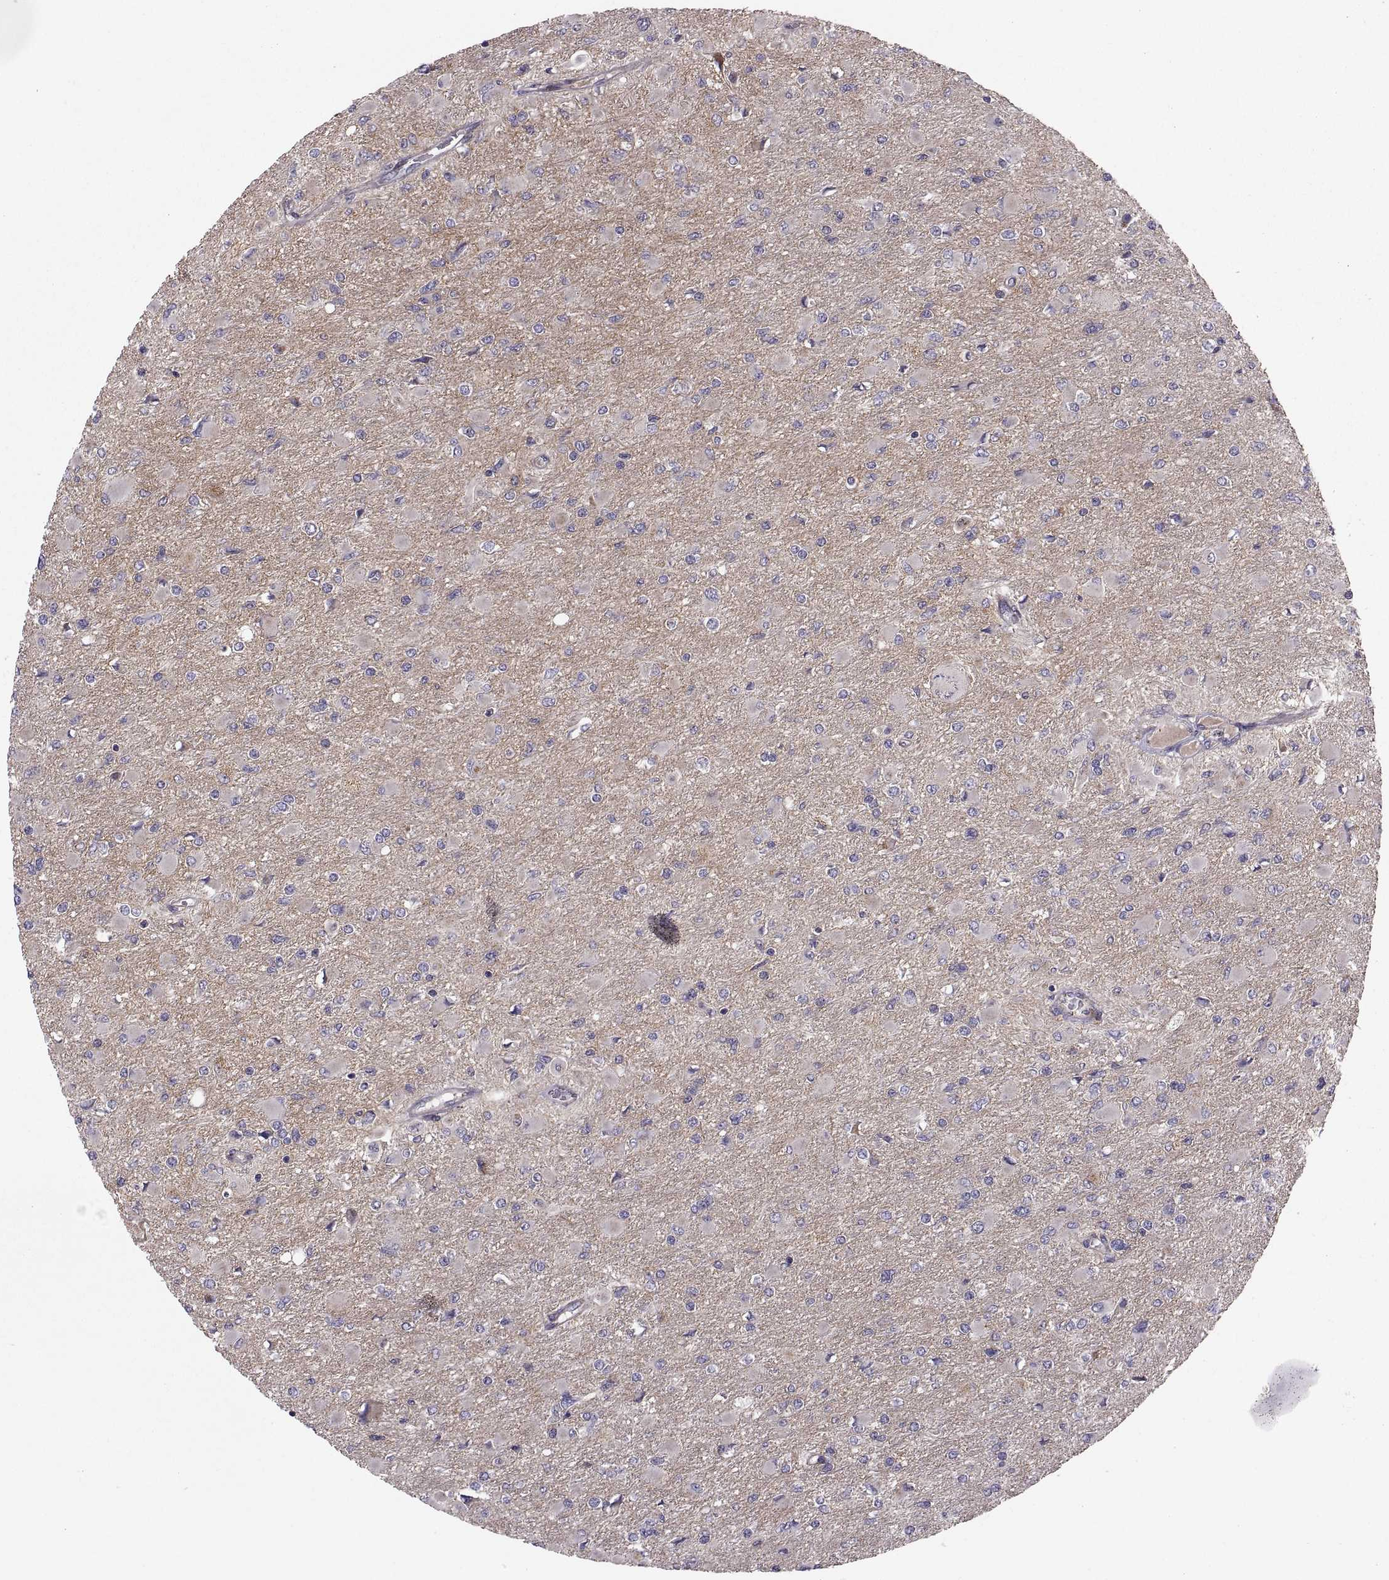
{"staining": {"intensity": "negative", "quantity": "none", "location": "none"}, "tissue": "glioma", "cell_type": "Tumor cells", "image_type": "cancer", "snomed": [{"axis": "morphology", "description": "Glioma, malignant, High grade"}, {"axis": "topography", "description": "Cerebral cortex"}], "caption": "Tumor cells show no significant staining in glioma. (DAB (3,3'-diaminobenzidine) immunohistochemistry, high magnification).", "gene": "TESC", "patient": {"sex": "female", "age": 36}}